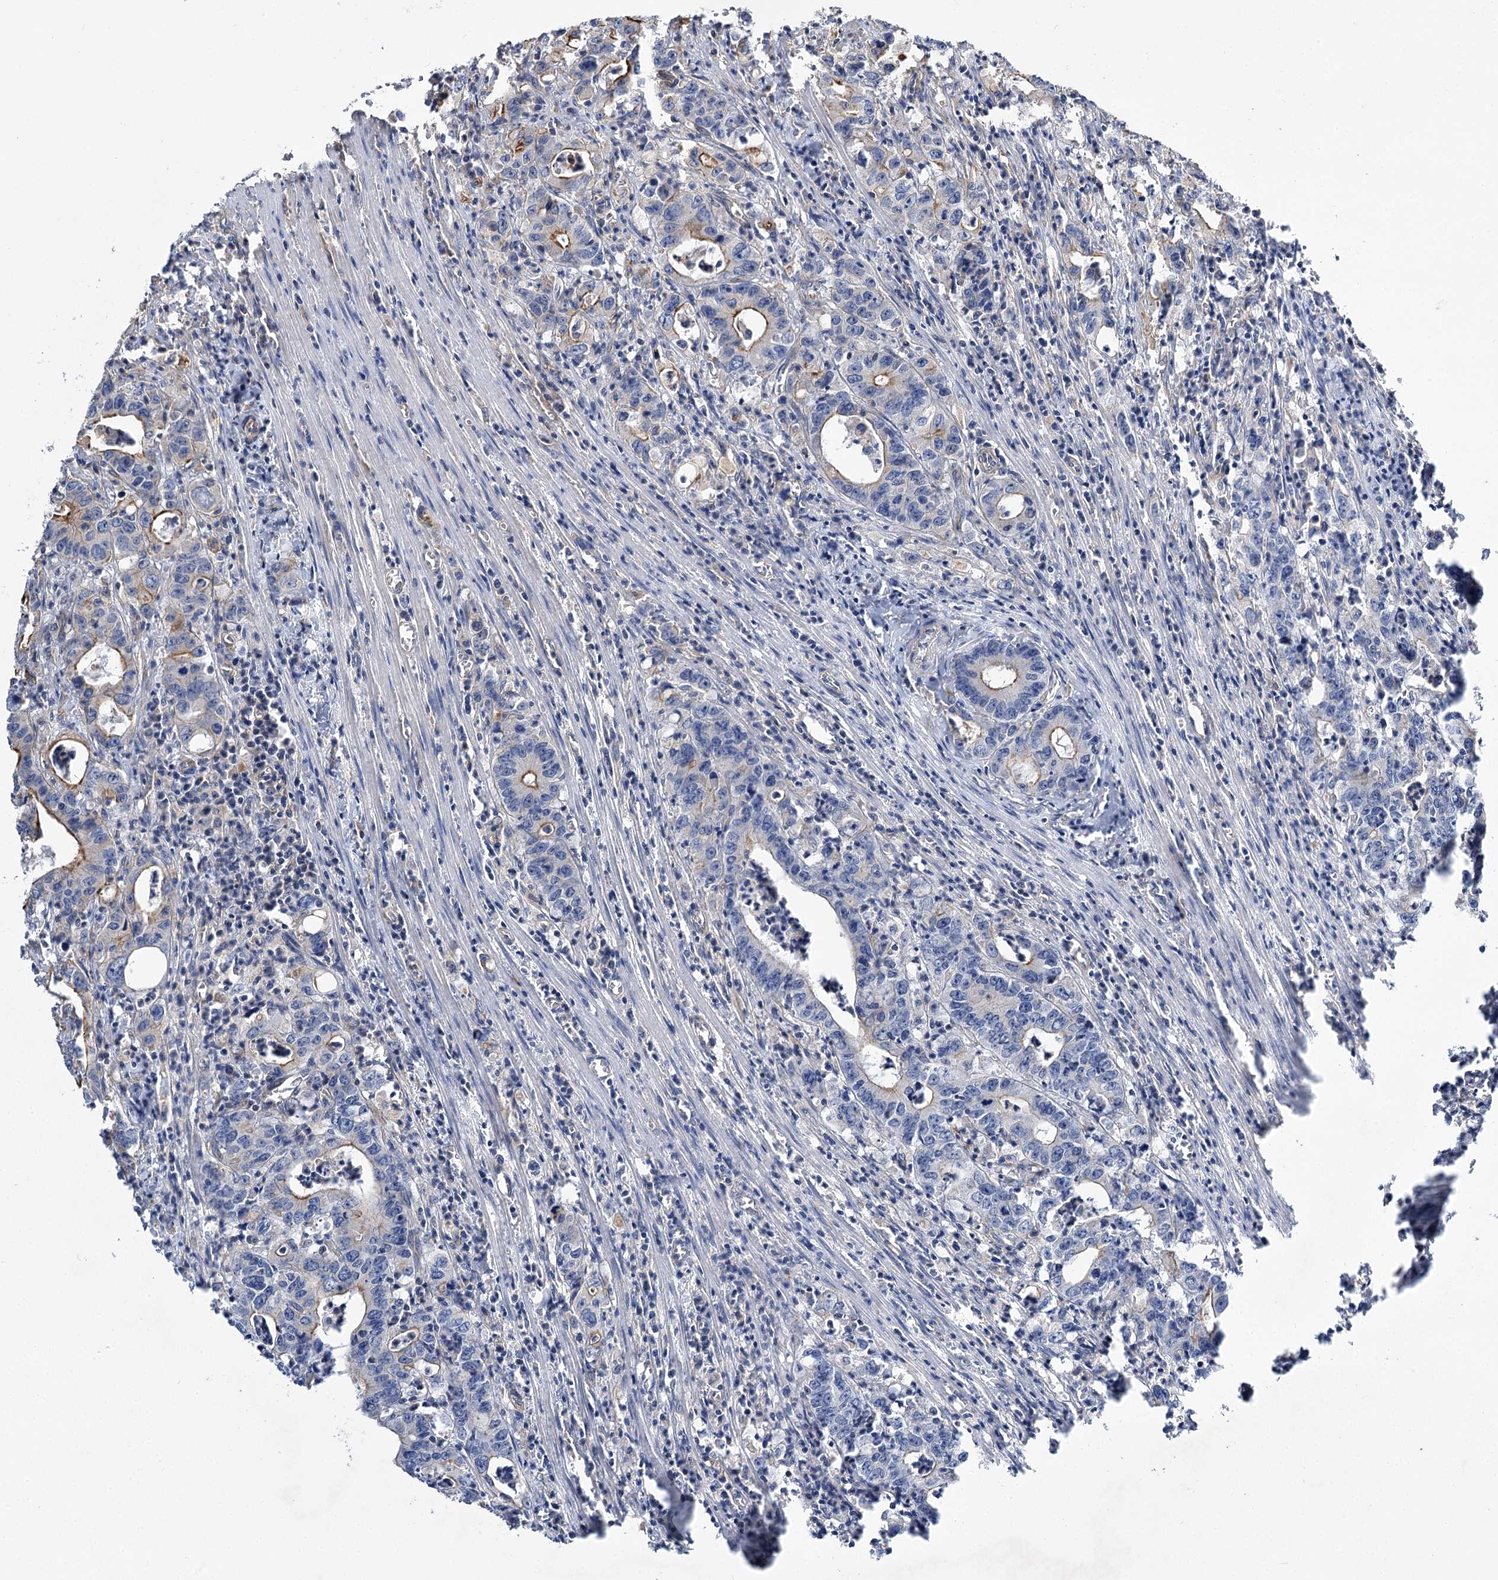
{"staining": {"intensity": "moderate", "quantity": "<25%", "location": "cytoplasmic/membranous"}, "tissue": "colorectal cancer", "cell_type": "Tumor cells", "image_type": "cancer", "snomed": [{"axis": "morphology", "description": "Adenocarcinoma, NOS"}, {"axis": "topography", "description": "Colon"}], "caption": "Moderate cytoplasmic/membranous expression for a protein is appreciated in about <25% of tumor cells of colorectal adenocarcinoma using immunohistochemistry.", "gene": "SH3BP5L", "patient": {"sex": "female", "age": 75}}